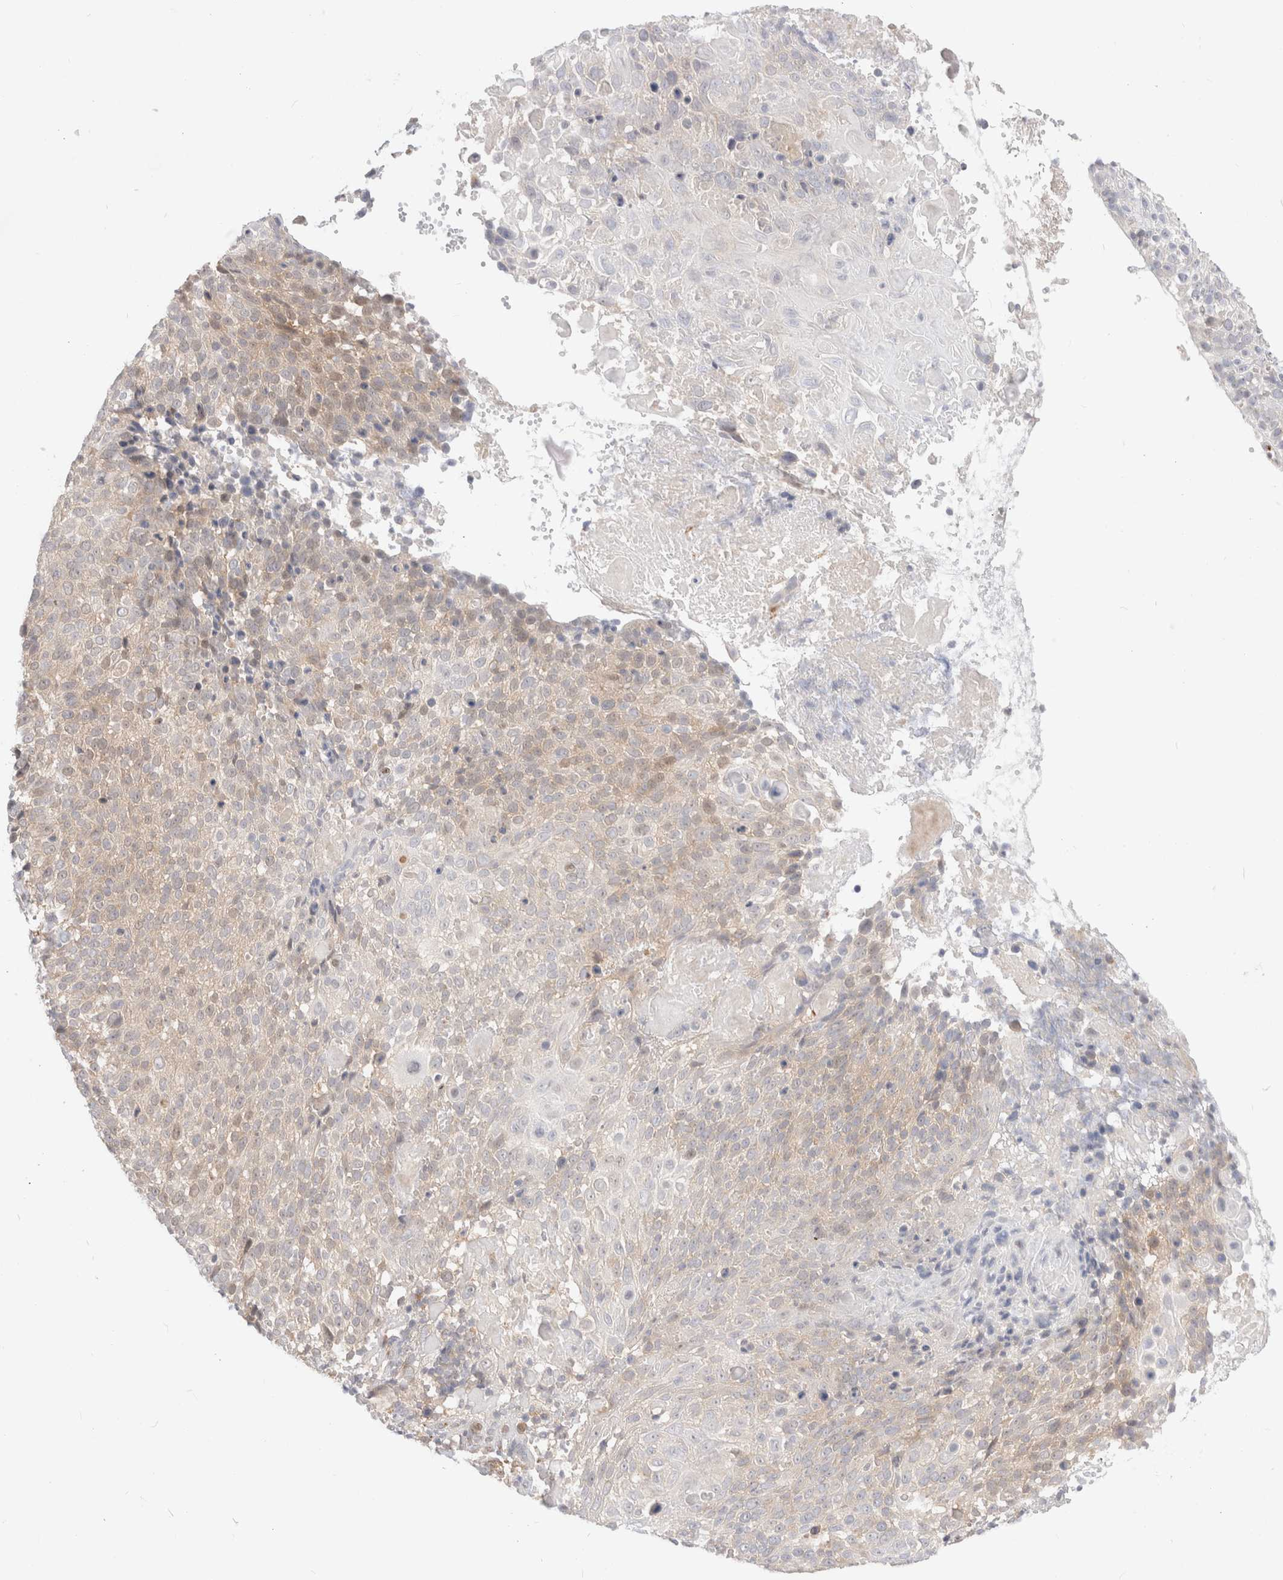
{"staining": {"intensity": "weak", "quantity": "<25%", "location": "cytoplasmic/membranous"}, "tissue": "cervical cancer", "cell_type": "Tumor cells", "image_type": "cancer", "snomed": [{"axis": "morphology", "description": "Squamous cell carcinoma, NOS"}, {"axis": "topography", "description": "Cervix"}], "caption": "High power microscopy image of an immunohistochemistry (IHC) micrograph of cervical cancer, revealing no significant staining in tumor cells.", "gene": "EFCAB13", "patient": {"sex": "female", "age": 74}}